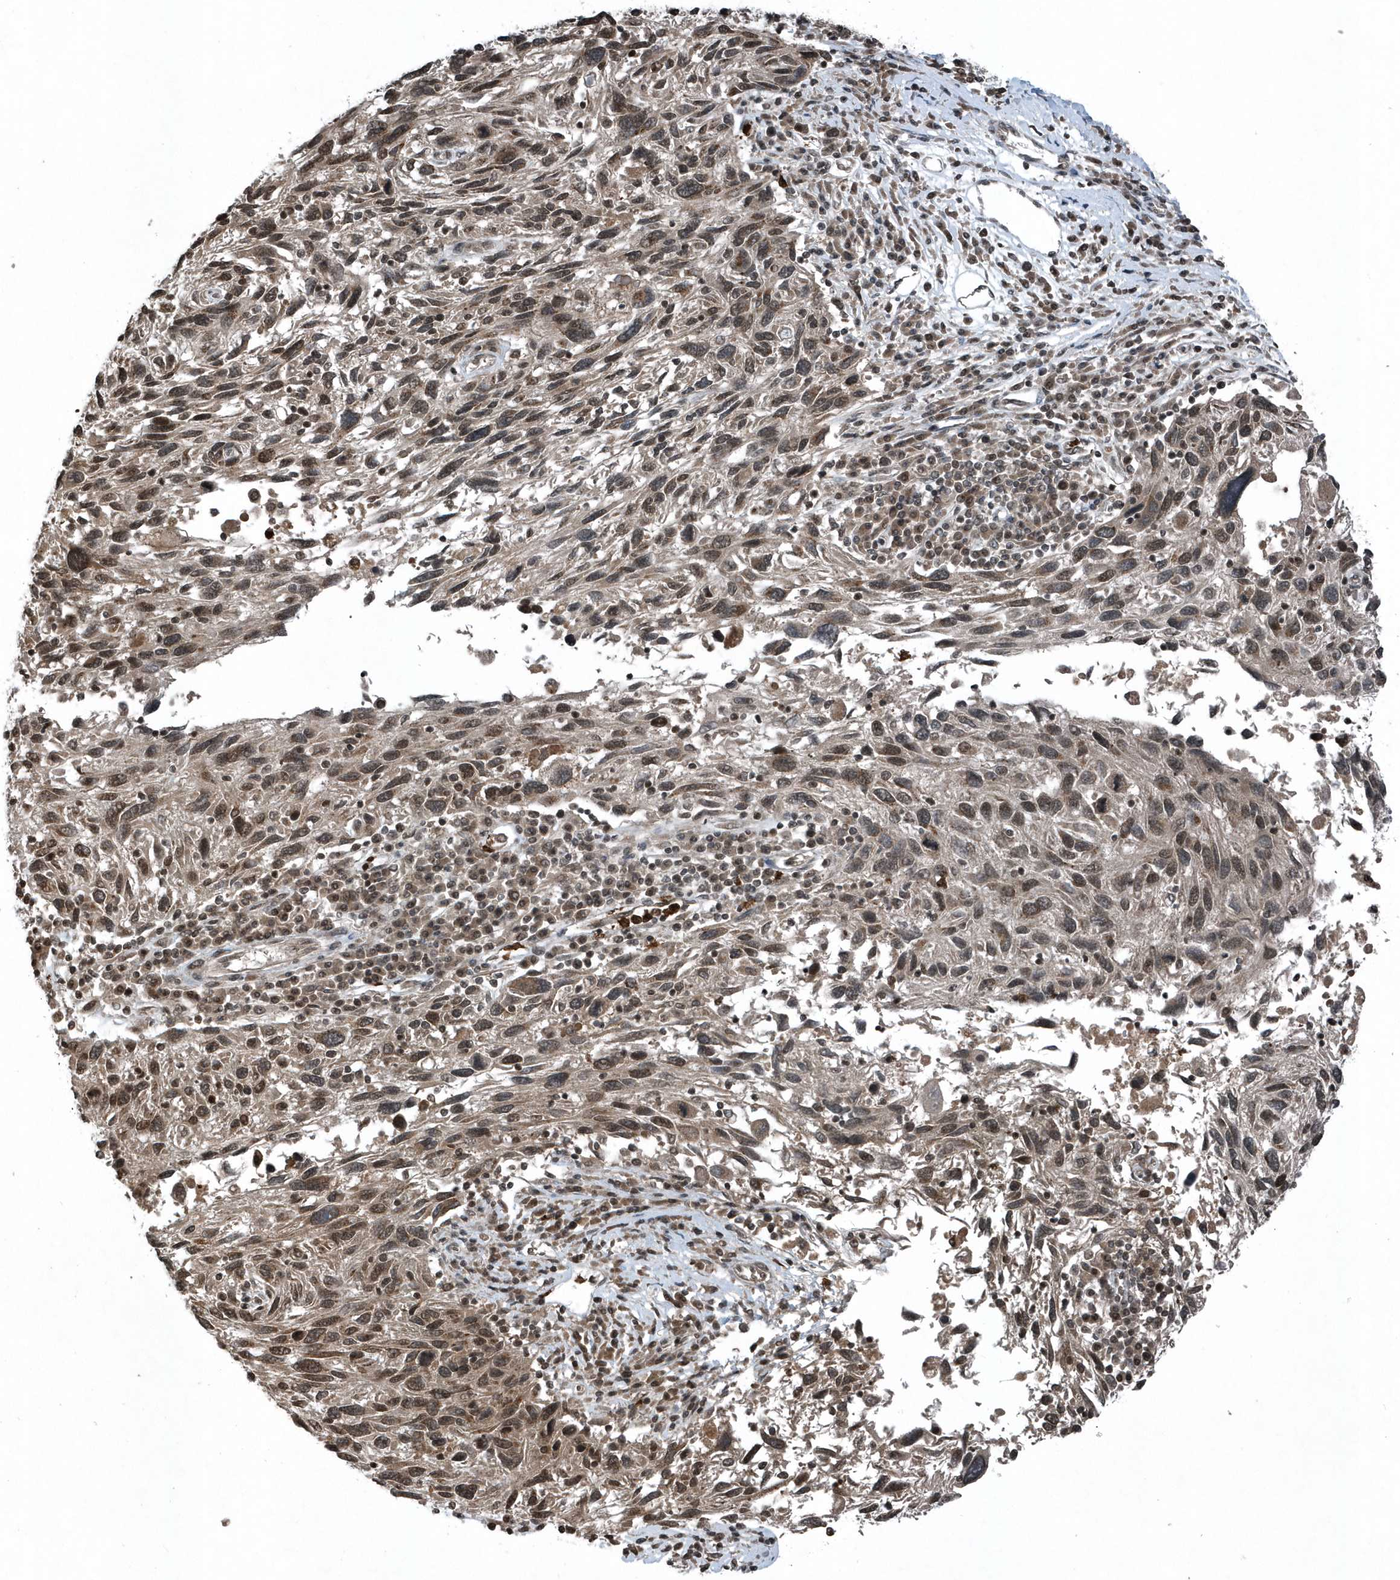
{"staining": {"intensity": "moderate", "quantity": "25%-75%", "location": "cytoplasmic/membranous,nuclear"}, "tissue": "melanoma", "cell_type": "Tumor cells", "image_type": "cancer", "snomed": [{"axis": "morphology", "description": "Malignant melanoma, NOS"}, {"axis": "topography", "description": "Skin"}], "caption": "Immunohistochemical staining of melanoma reveals medium levels of moderate cytoplasmic/membranous and nuclear staining in approximately 25%-75% of tumor cells.", "gene": "EIF2B1", "patient": {"sex": "male", "age": 53}}